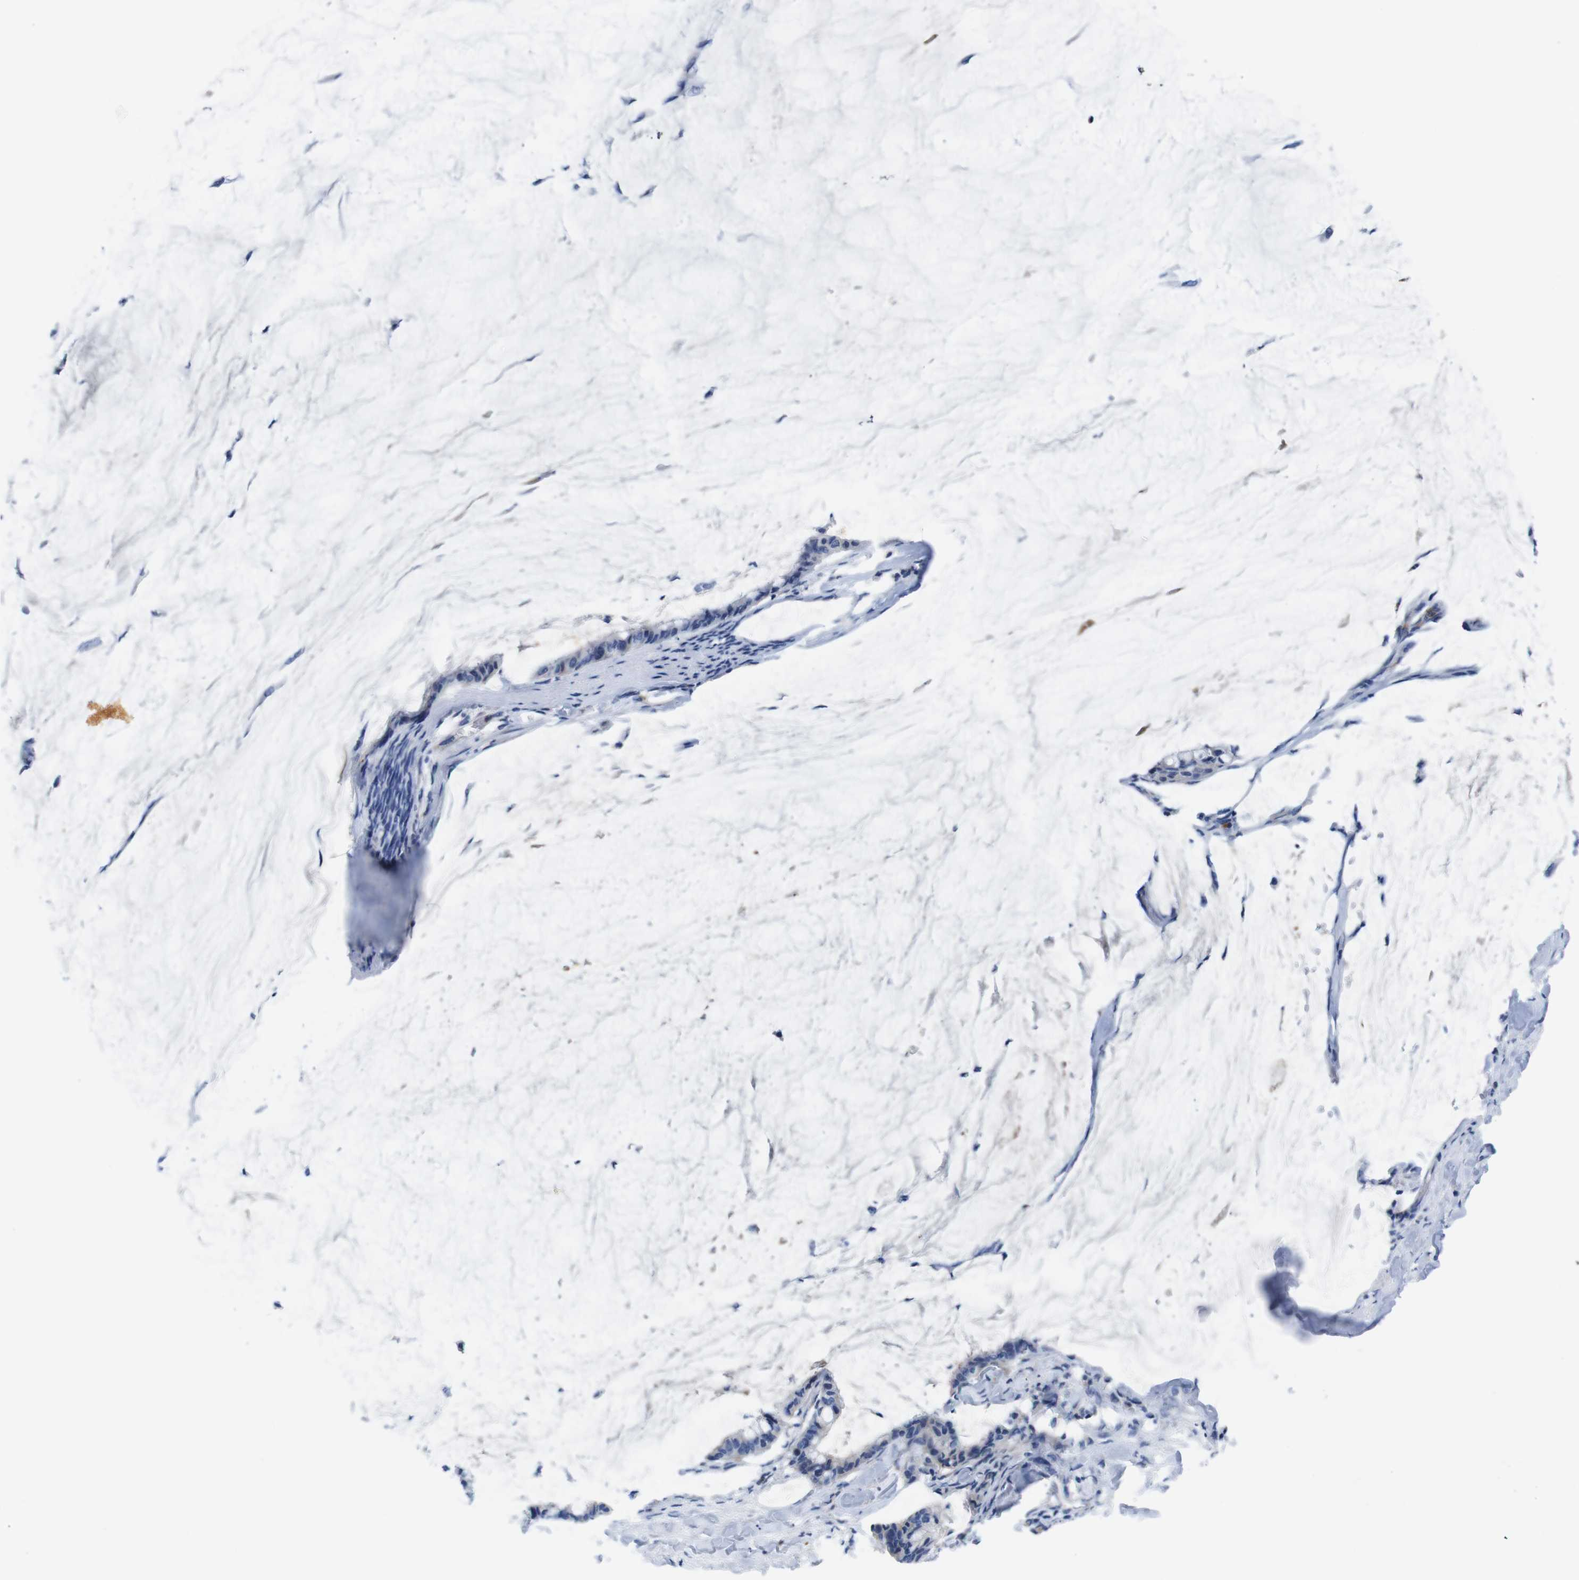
{"staining": {"intensity": "negative", "quantity": "none", "location": "none"}, "tissue": "pancreatic cancer", "cell_type": "Tumor cells", "image_type": "cancer", "snomed": [{"axis": "morphology", "description": "Adenocarcinoma, NOS"}, {"axis": "topography", "description": "Pancreas"}], "caption": "This histopathology image is of adenocarcinoma (pancreatic) stained with immunohistochemistry (IHC) to label a protein in brown with the nuclei are counter-stained blue. There is no staining in tumor cells. (DAB (3,3'-diaminobenzidine) IHC, high magnification).", "gene": "C1RL", "patient": {"sex": "male", "age": 41}}